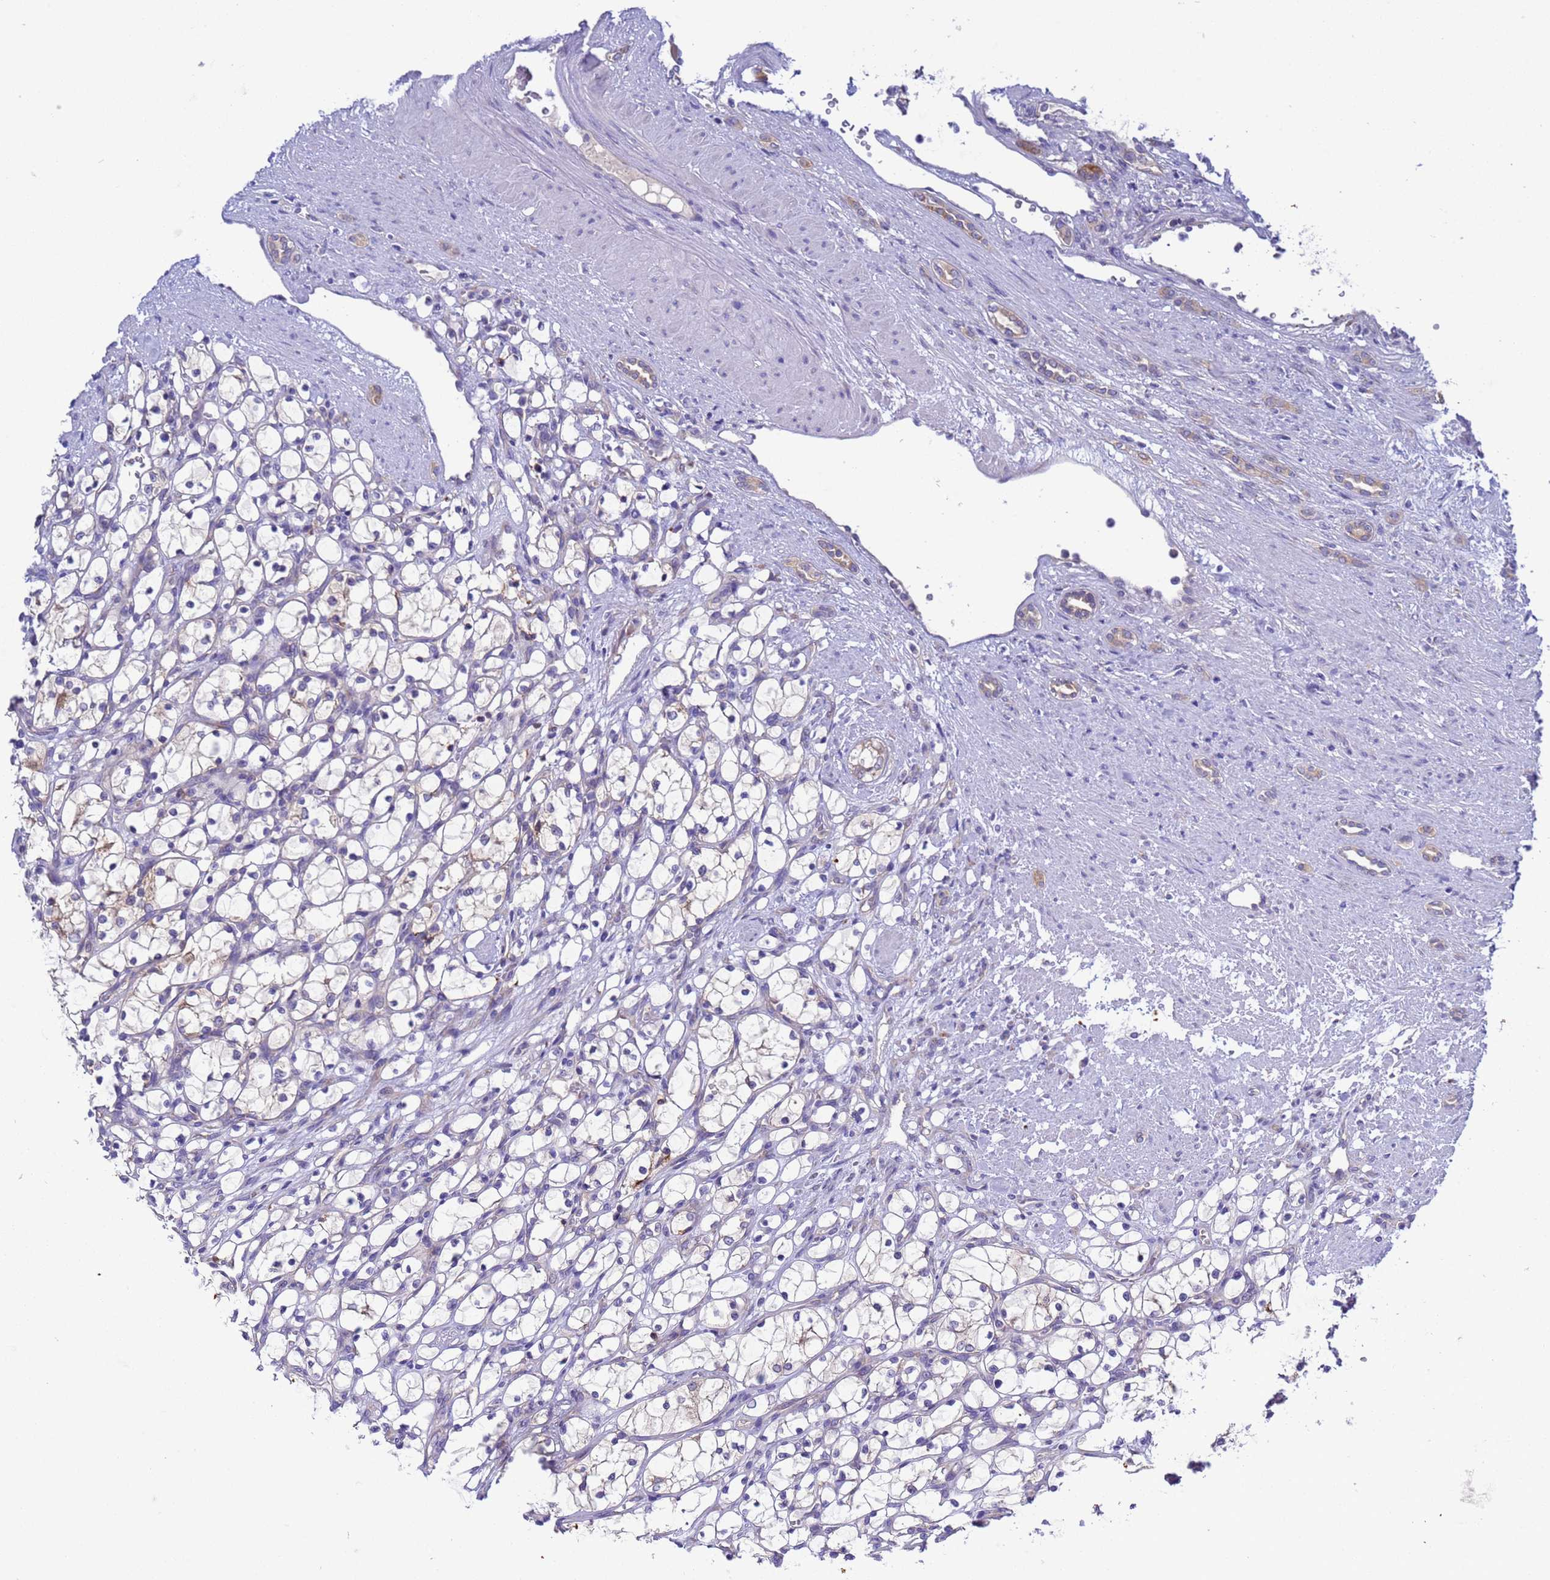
{"staining": {"intensity": "negative", "quantity": "none", "location": "none"}, "tissue": "renal cancer", "cell_type": "Tumor cells", "image_type": "cancer", "snomed": [{"axis": "morphology", "description": "Adenocarcinoma, NOS"}, {"axis": "topography", "description": "Kidney"}], "caption": "Immunohistochemistry histopathology image of human renal cancer stained for a protein (brown), which demonstrates no staining in tumor cells.", "gene": "RC3H2", "patient": {"sex": "female", "age": 69}}